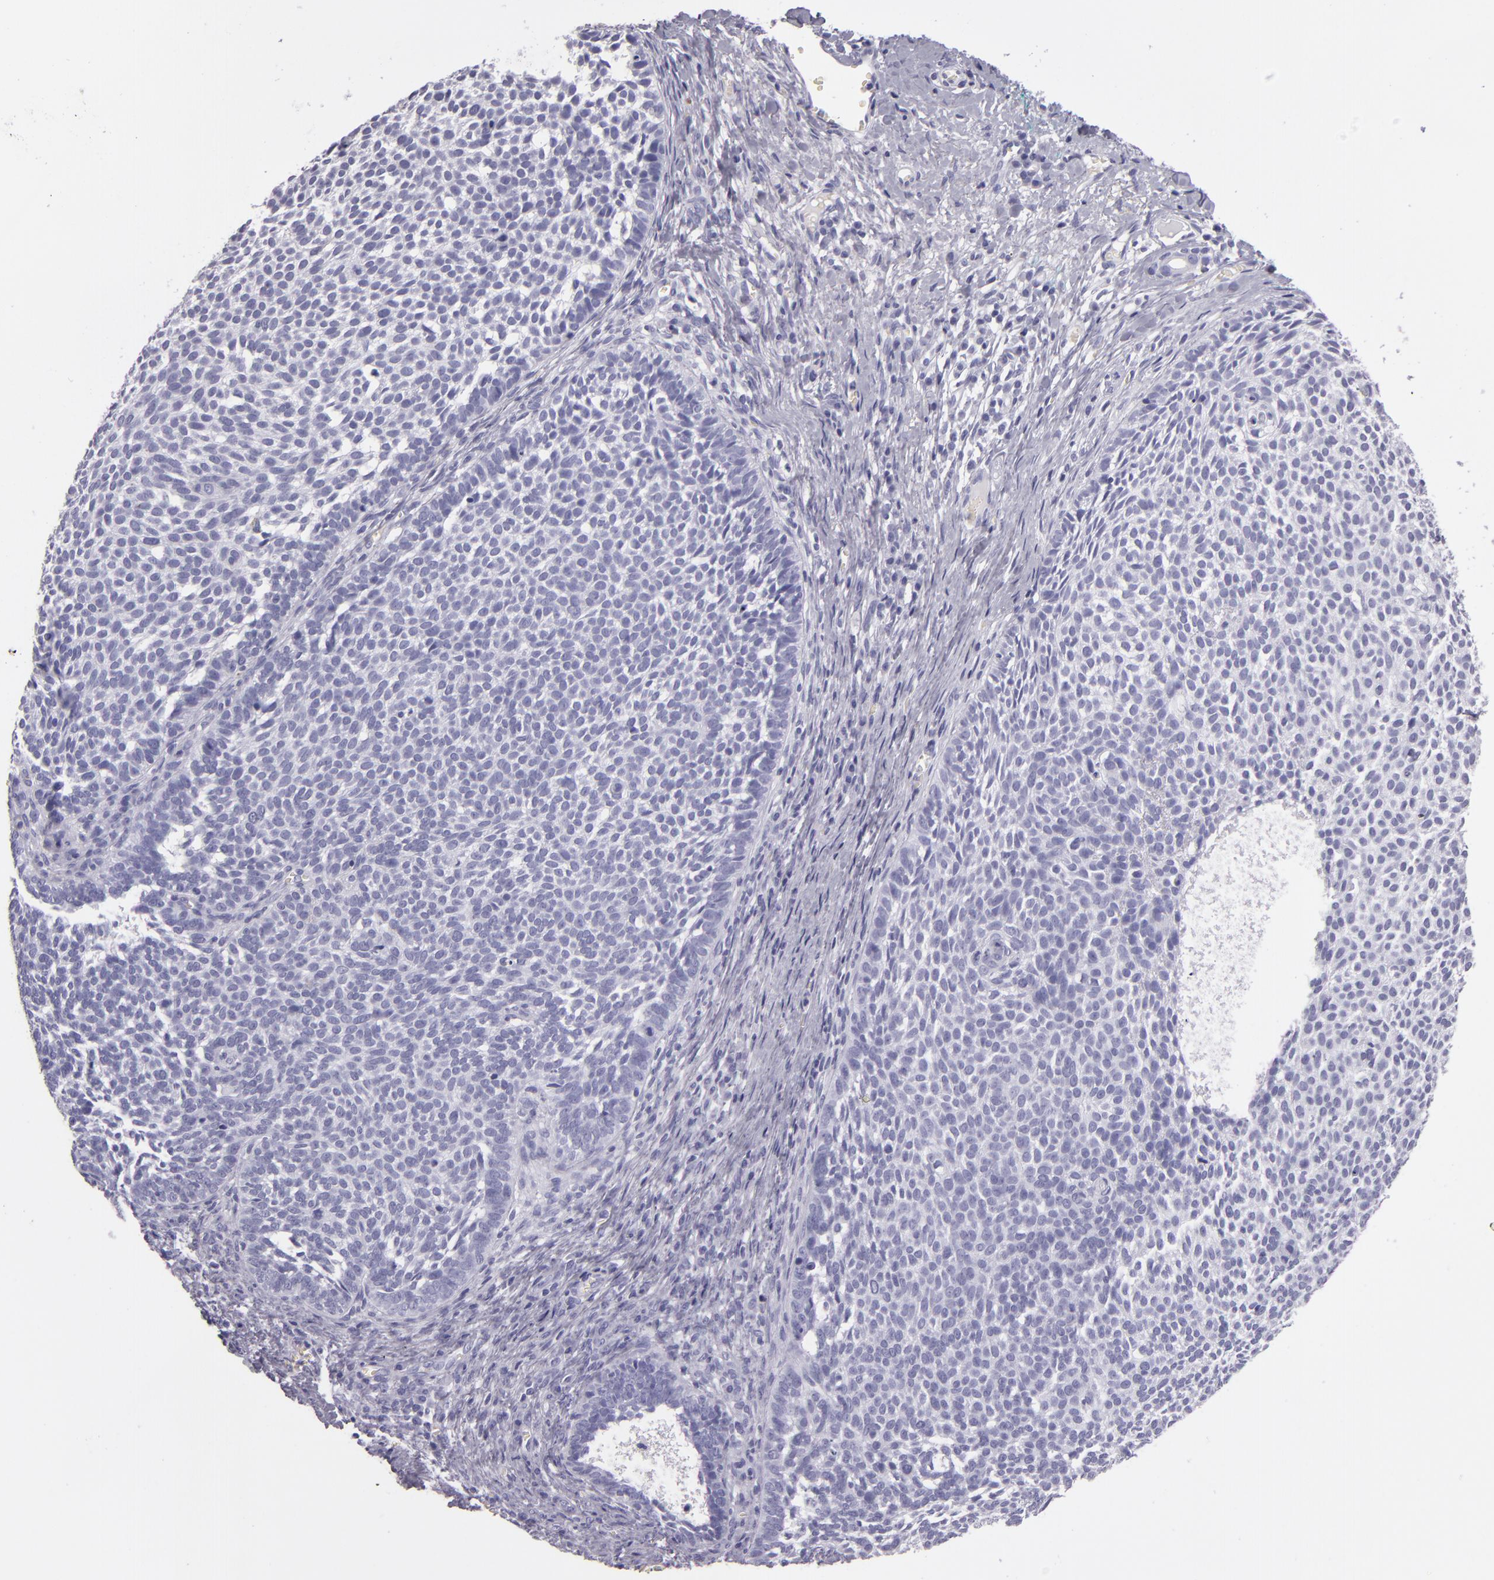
{"staining": {"intensity": "negative", "quantity": "none", "location": "none"}, "tissue": "skin cancer", "cell_type": "Tumor cells", "image_type": "cancer", "snomed": [{"axis": "morphology", "description": "Basal cell carcinoma"}, {"axis": "topography", "description": "Skin"}], "caption": "This is an immunohistochemistry image of skin basal cell carcinoma. There is no positivity in tumor cells.", "gene": "CR2", "patient": {"sex": "male", "age": 63}}